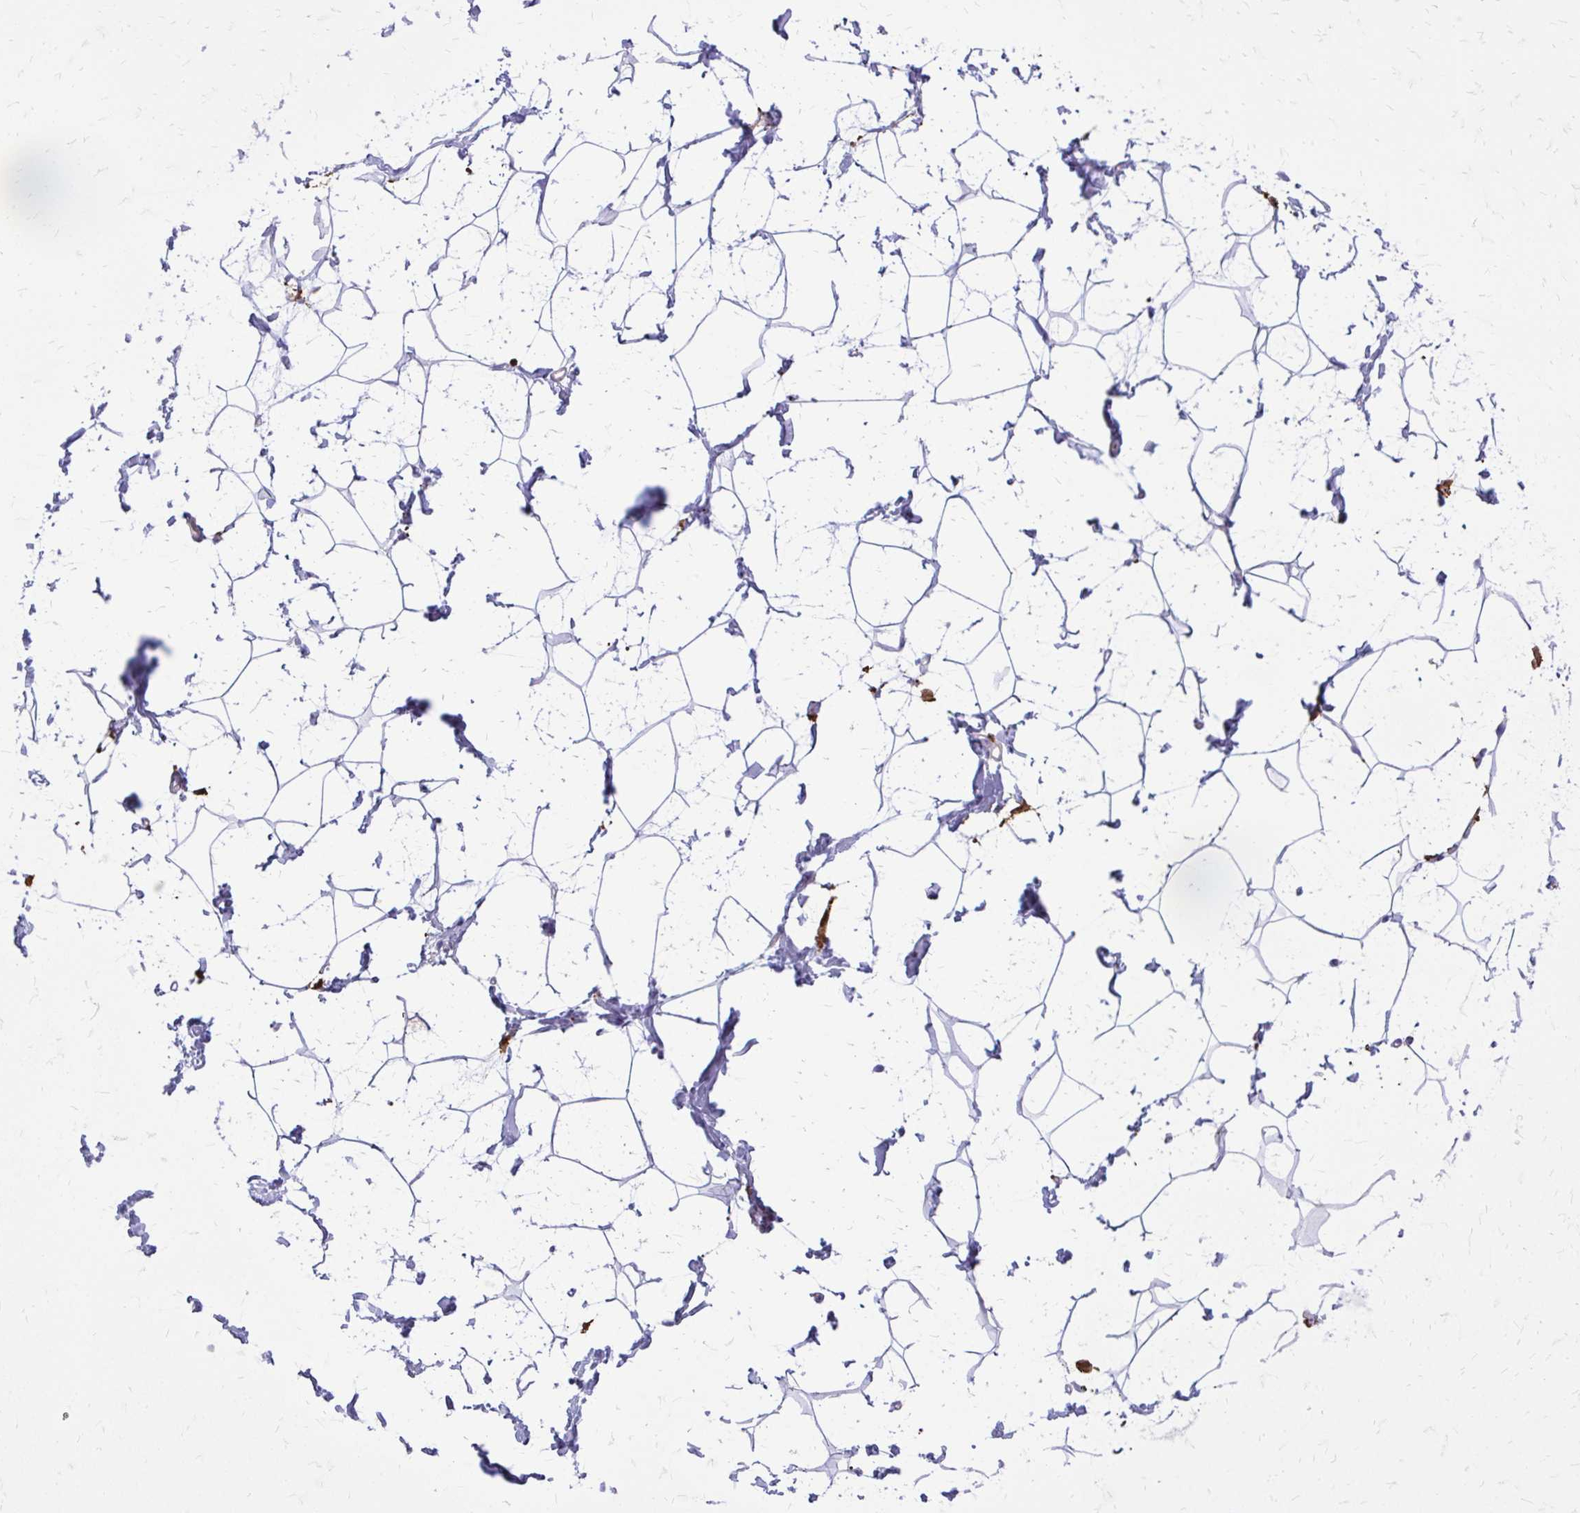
{"staining": {"intensity": "negative", "quantity": "none", "location": "none"}, "tissue": "breast", "cell_type": "Adipocytes", "image_type": "normal", "snomed": [{"axis": "morphology", "description": "Normal tissue, NOS"}, {"axis": "topography", "description": "Breast"}], "caption": "Adipocytes show no significant staining in unremarkable breast. (Stains: DAB immunohistochemistry (IHC) with hematoxylin counter stain, Microscopy: brightfield microscopy at high magnification).", "gene": "SIGLEC11", "patient": {"sex": "female", "age": 32}}